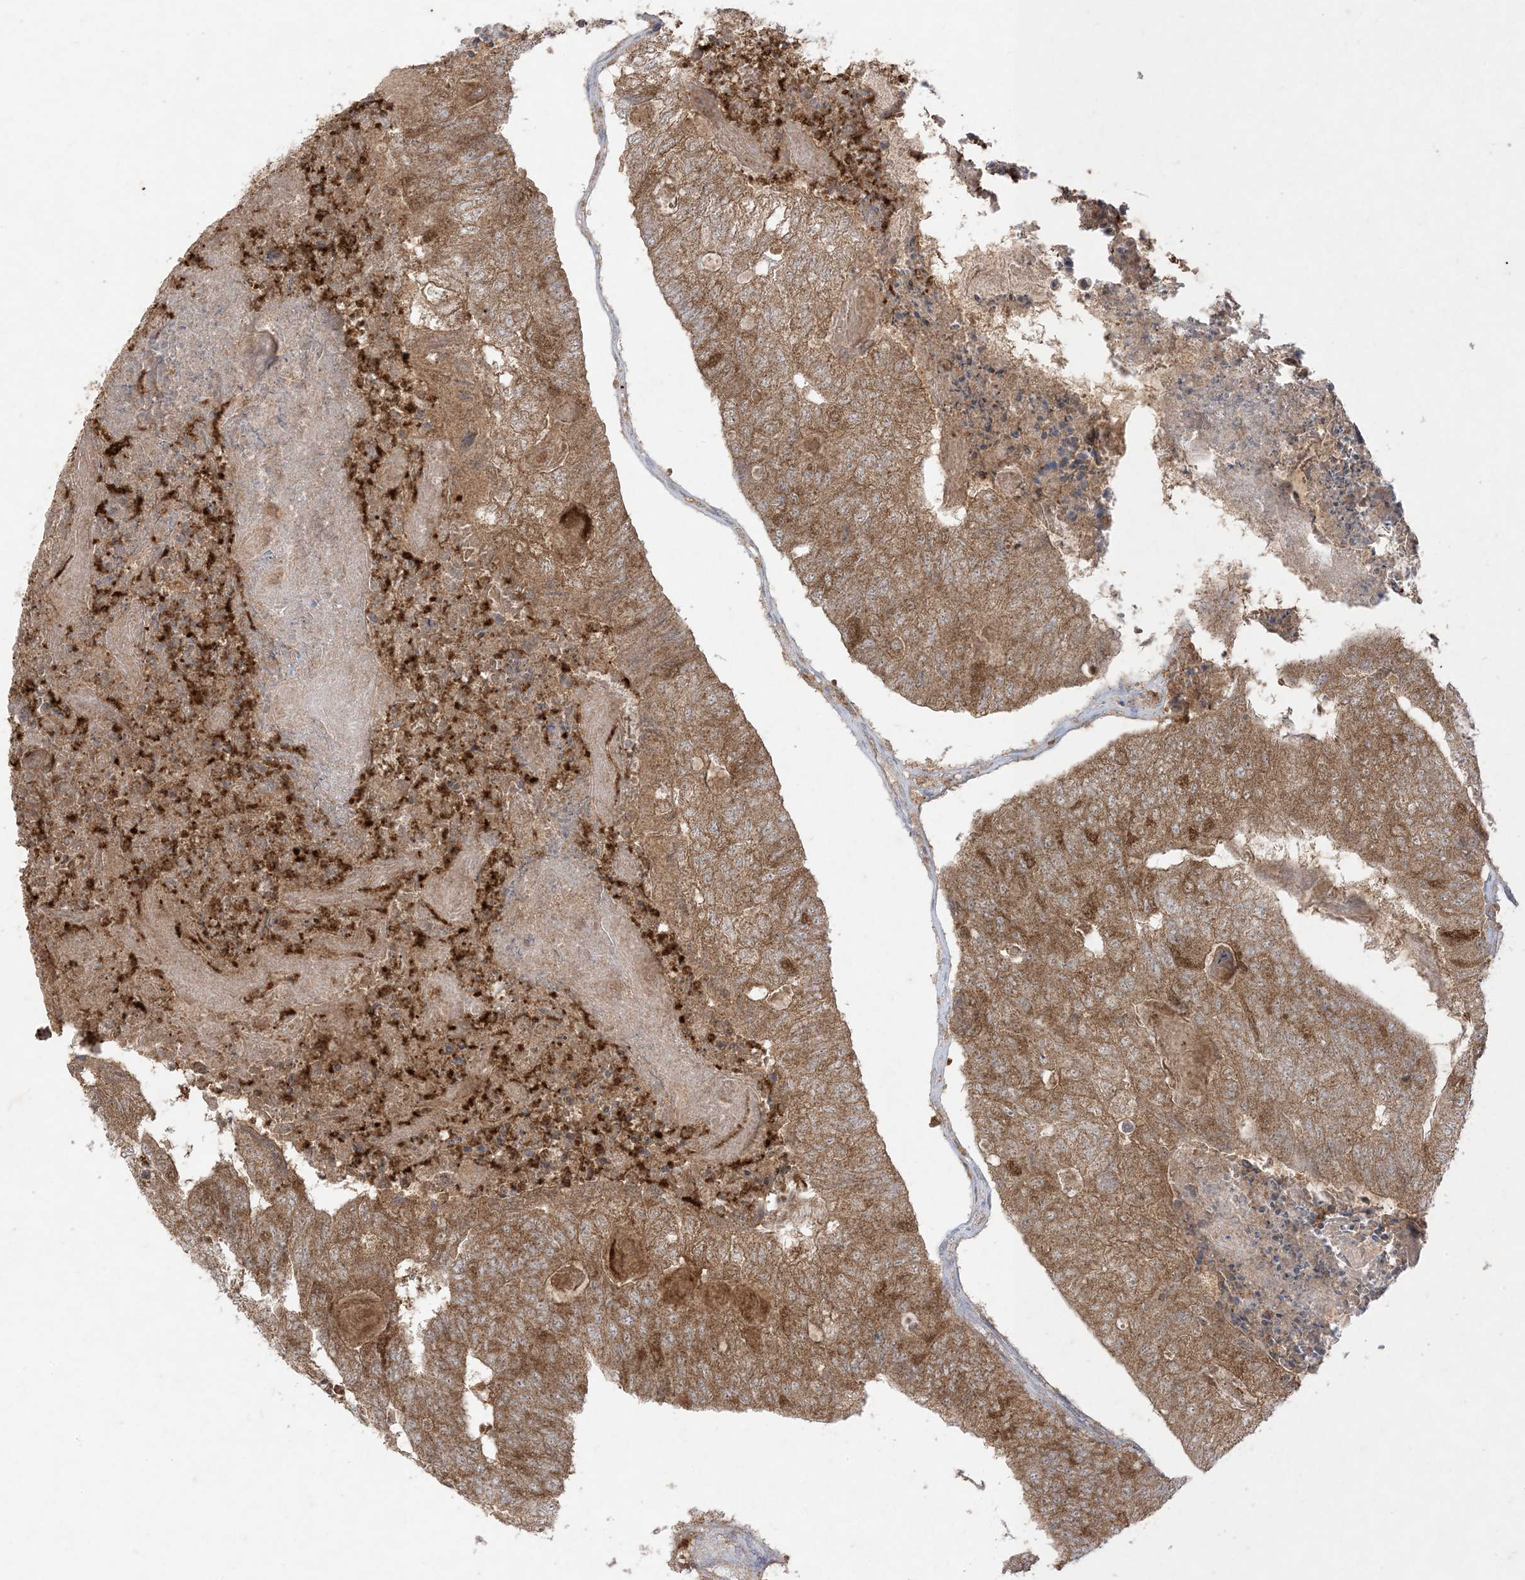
{"staining": {"intensity": "moderate", "quantity": ">75%", "location": "cytoplasmic/membranous"}, "tissue": "colorectal cancer", "cell_type": "Tumor cells", "image_type": "cancer", "snomed": [{"axis": "morphology", "description": "Adenocarcinoma, NOS"}, {"axis": "topography", "description": "Colon"}], "caption": "An immunohistochemistry (IHC) histopathology image of neoplastic tissue is shown. Protein staining in brown shows moderate cytoplasmic/membranous positivity in adenocarcinoma (colorectal) within tumor cells.", "gene": "UBE2C", "patient": {"sex": "female", "age": 67}}